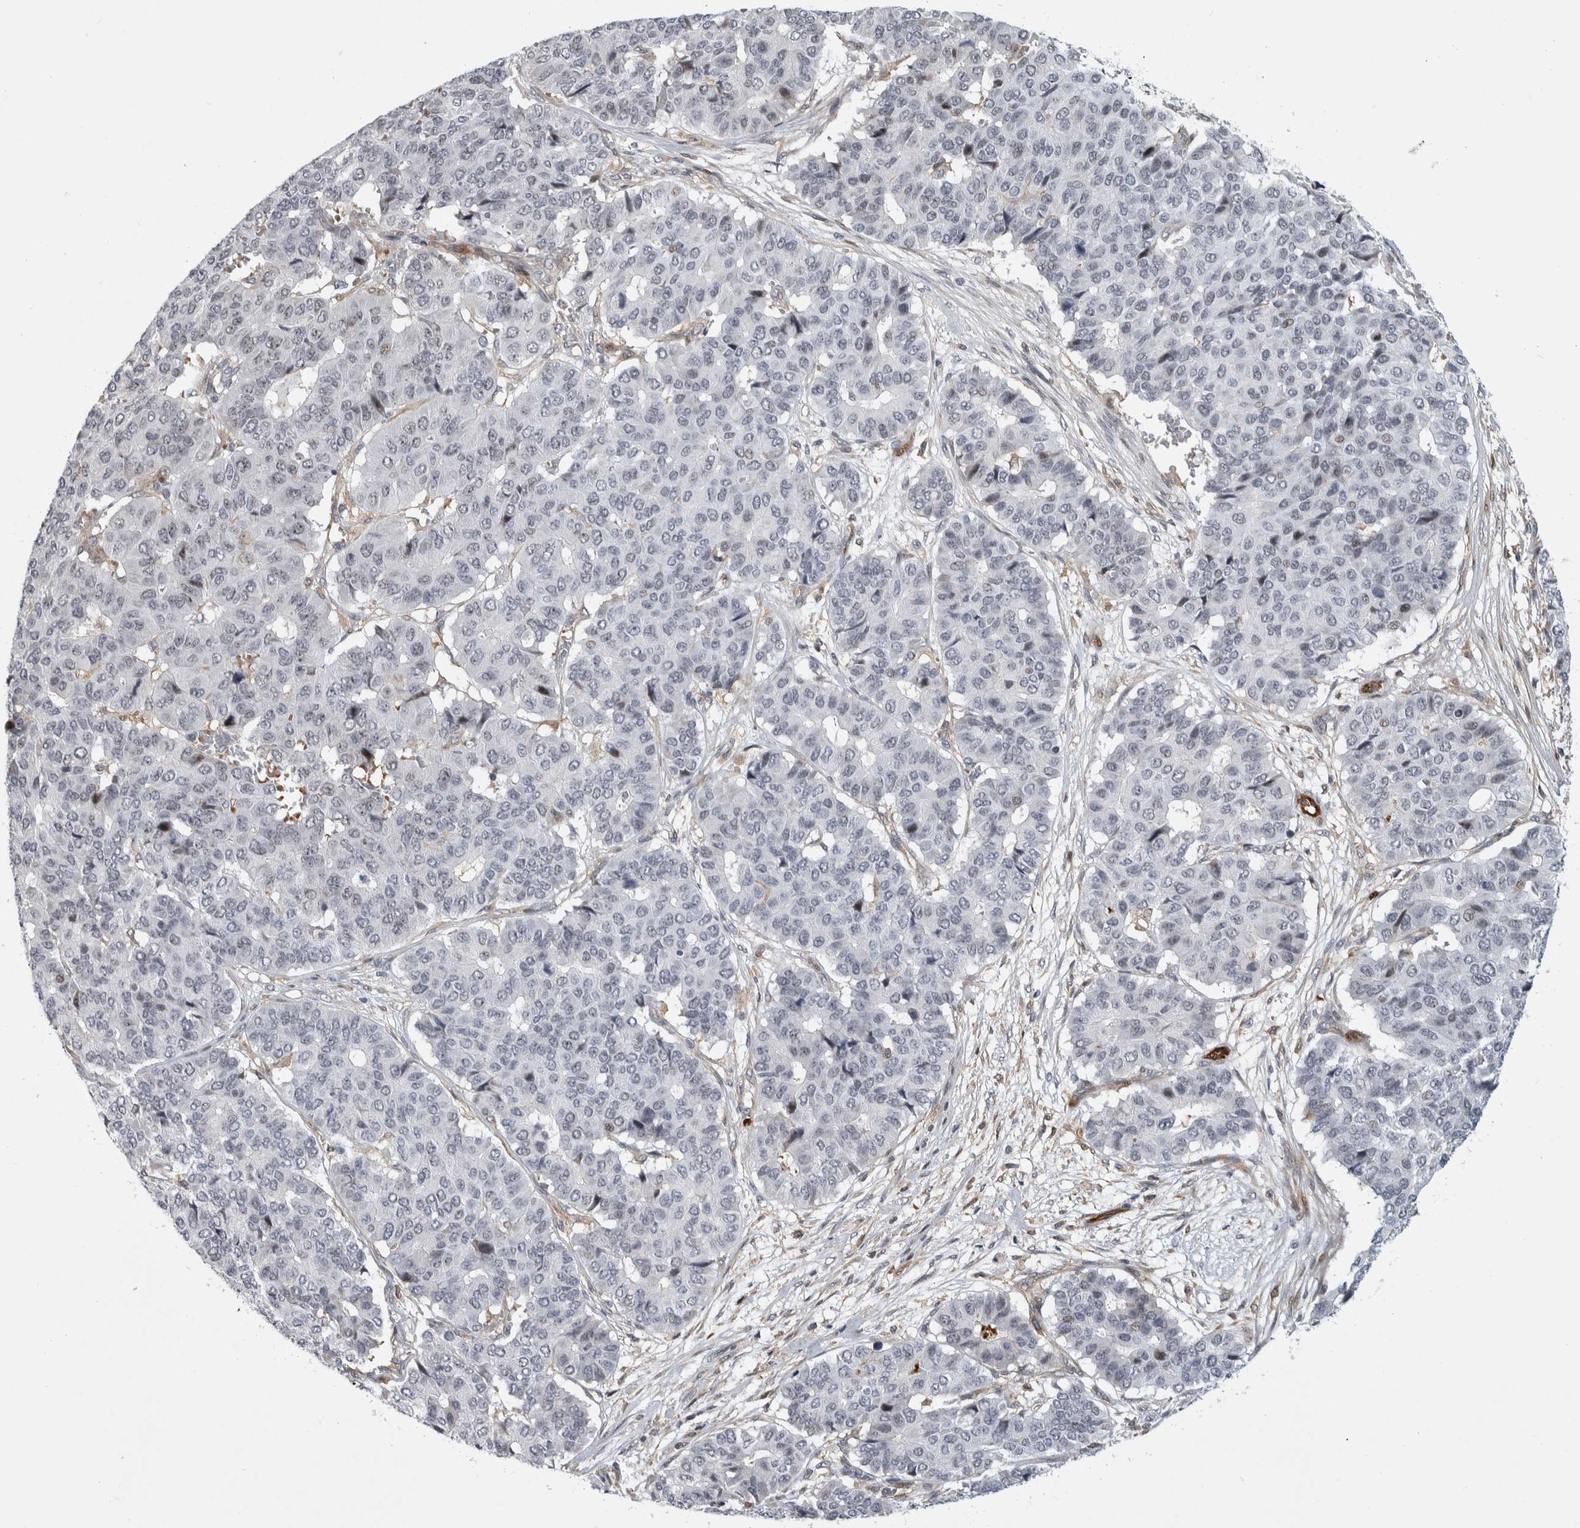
{"staining": {"intensity": "negative", "quantity": "none", "location": "none"}, "tissue": "pancreatic cancer", "cell_type": "Tumor cells", "image_type": "cancer", "snomed": [{"axis": "morphology", "description": "Adenocarcinoma, NOS"}, {"axis": "topography", "description": "Pancreas"}], "caption": "Human pancreatic cancer stained for a protein using immunohistochemistry shows no expression in tumor cells.", "gene": "MSL1", "patient": {"sex": "male", "age": 50}}